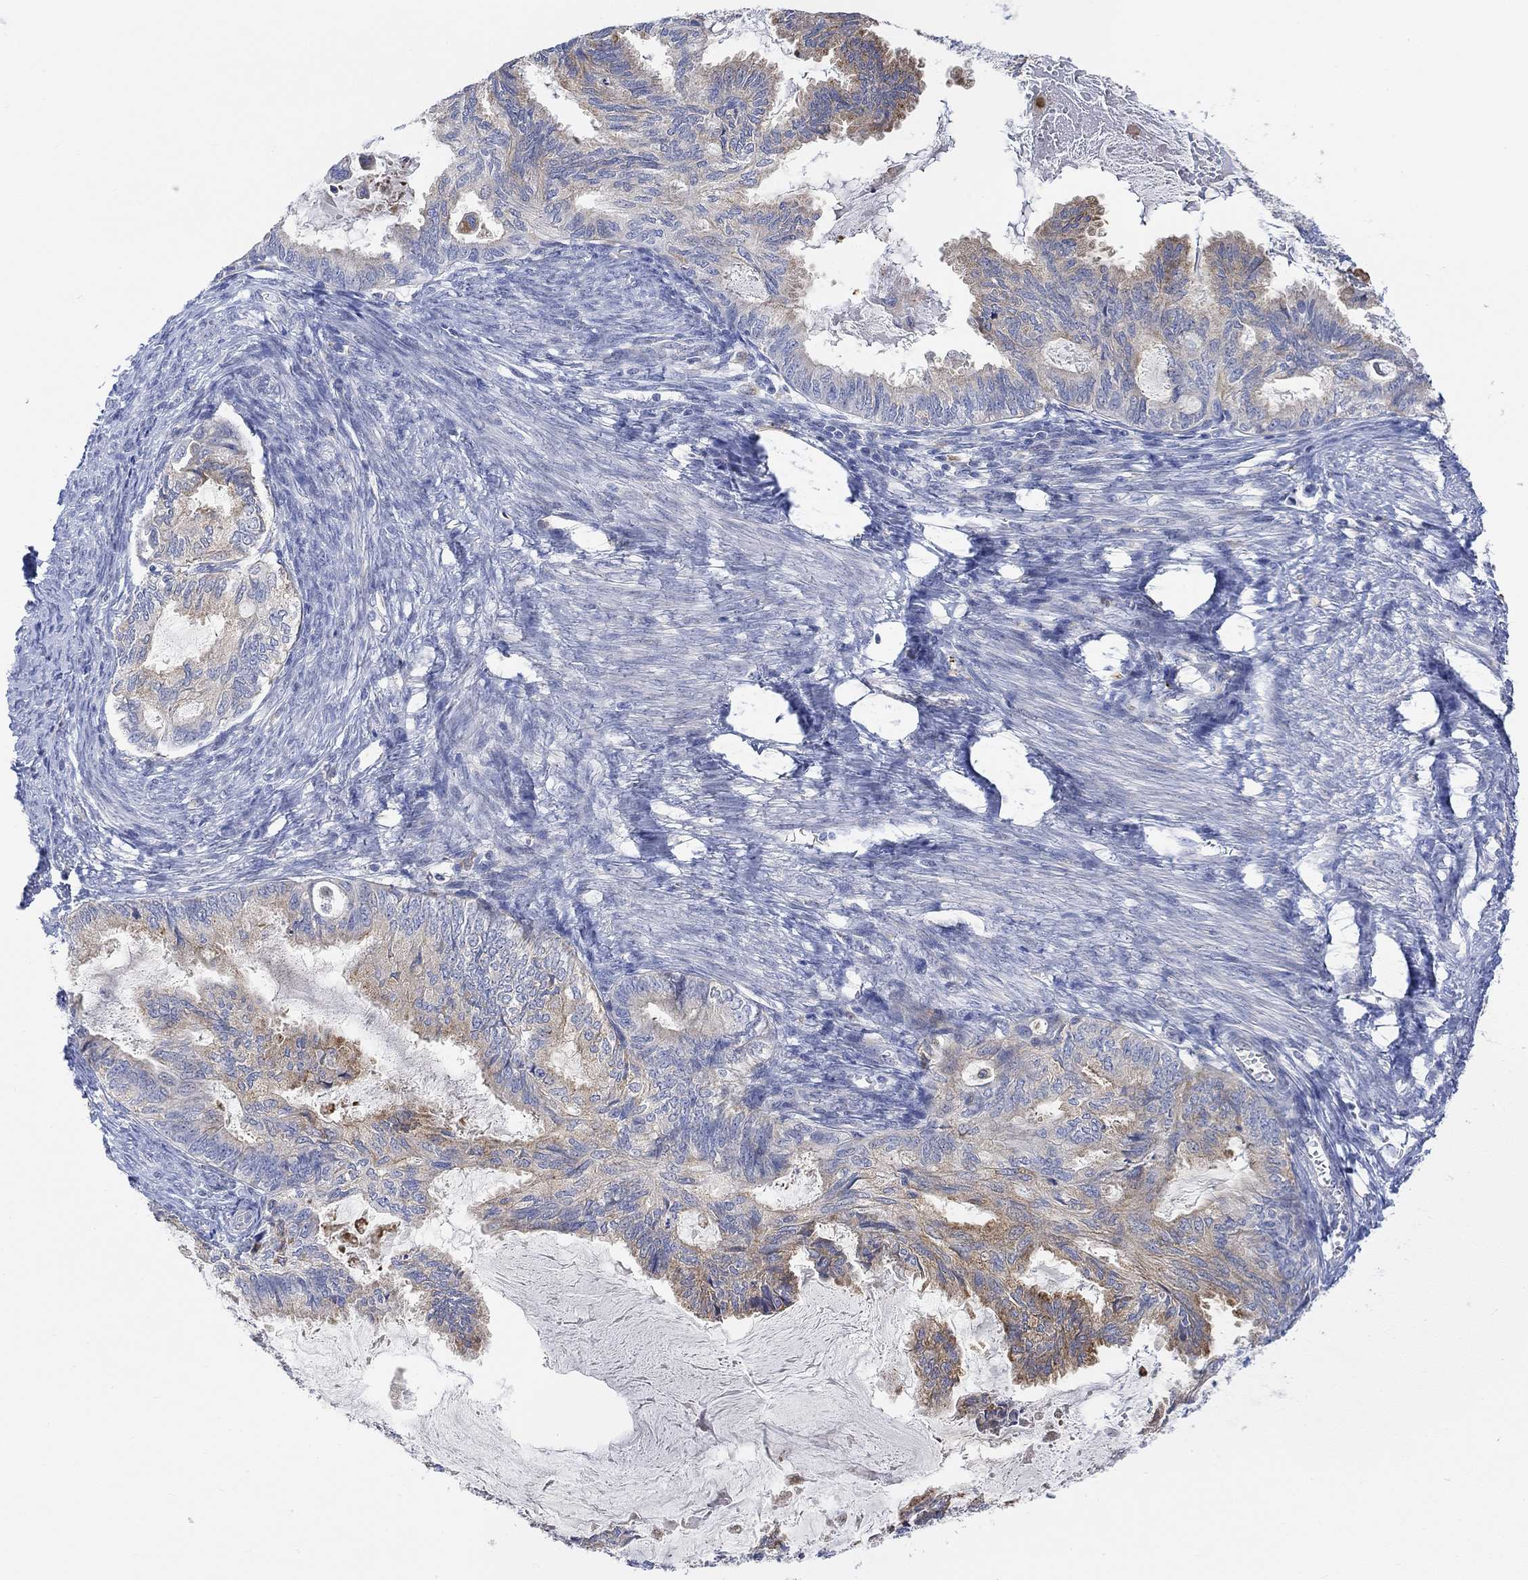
{"staining": {"intensity": "moderate", "quantity": "<25%", "location": "cytoplasmic/membranous"}, "tissue": "endometrial cancer", "cell_type": "Tumor cells", "image_type": "cancer", "snomed": [{"axis": "morphology", "description": "Adenocarcinoma, NOS"}, {"axis": "topography", "description": "Endometrium"}], "caption": "Endometrial adenocarcinoma stained with DAB (3,3'-diaminobenzidine) IHC shows low levels of moderate cytoplasmic/membranous positivity in approximately <25% of tumor cells.", "gene": "ACSL1", "patient": {"sex": "female", "age": 86}}